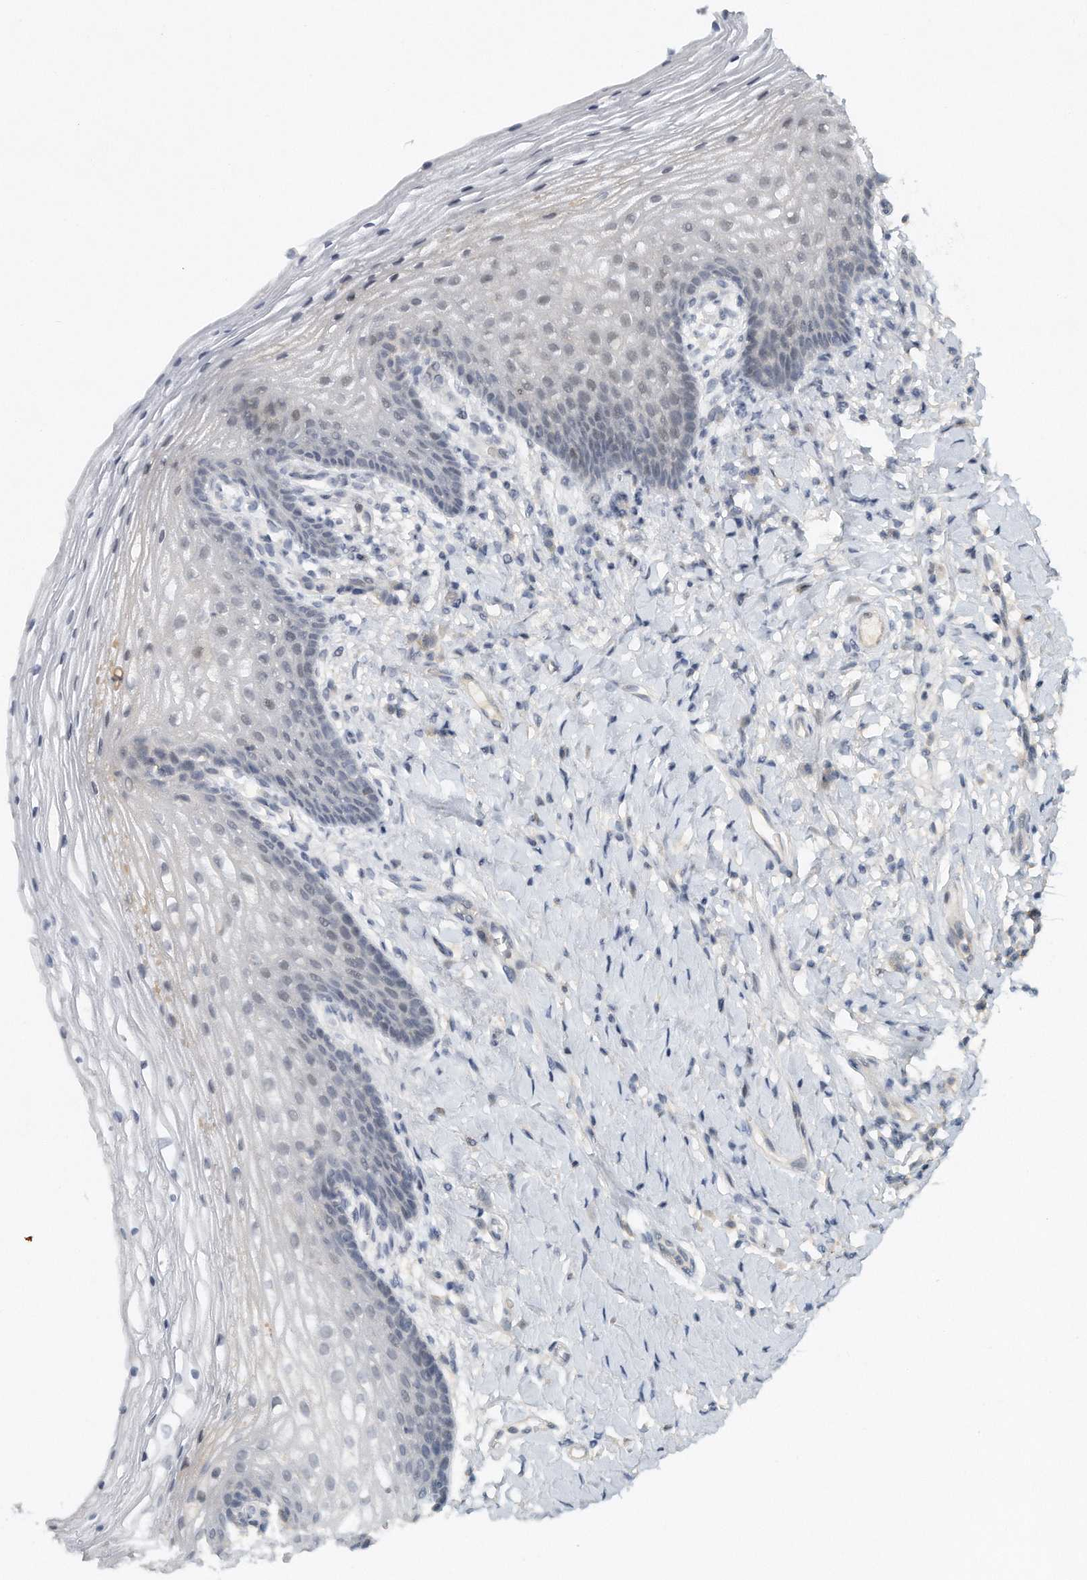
{"staining": {"intensity": "negative", "quantity": "none", "location": "none"}, "tissue": "vagina", "cell_type": "Squamous epithelial cells", "image_type": "normal", "snomed": [{"axis": "morphology", "description": "Normal tissue, NOS"}, {"axis": "topography", "description": "Vagina"}], "caption": "Immunohistochemistry micrograph of benign human vagina stained for a protein (brown), which reveals no expression in squamous epithelial cells. (DAB (3,3'-diaminobenzidine) IHC visualized using brightfield microscopy, high magnification).", "gene": "DDX43", "patient": {"sex": "female", "age": 60}}